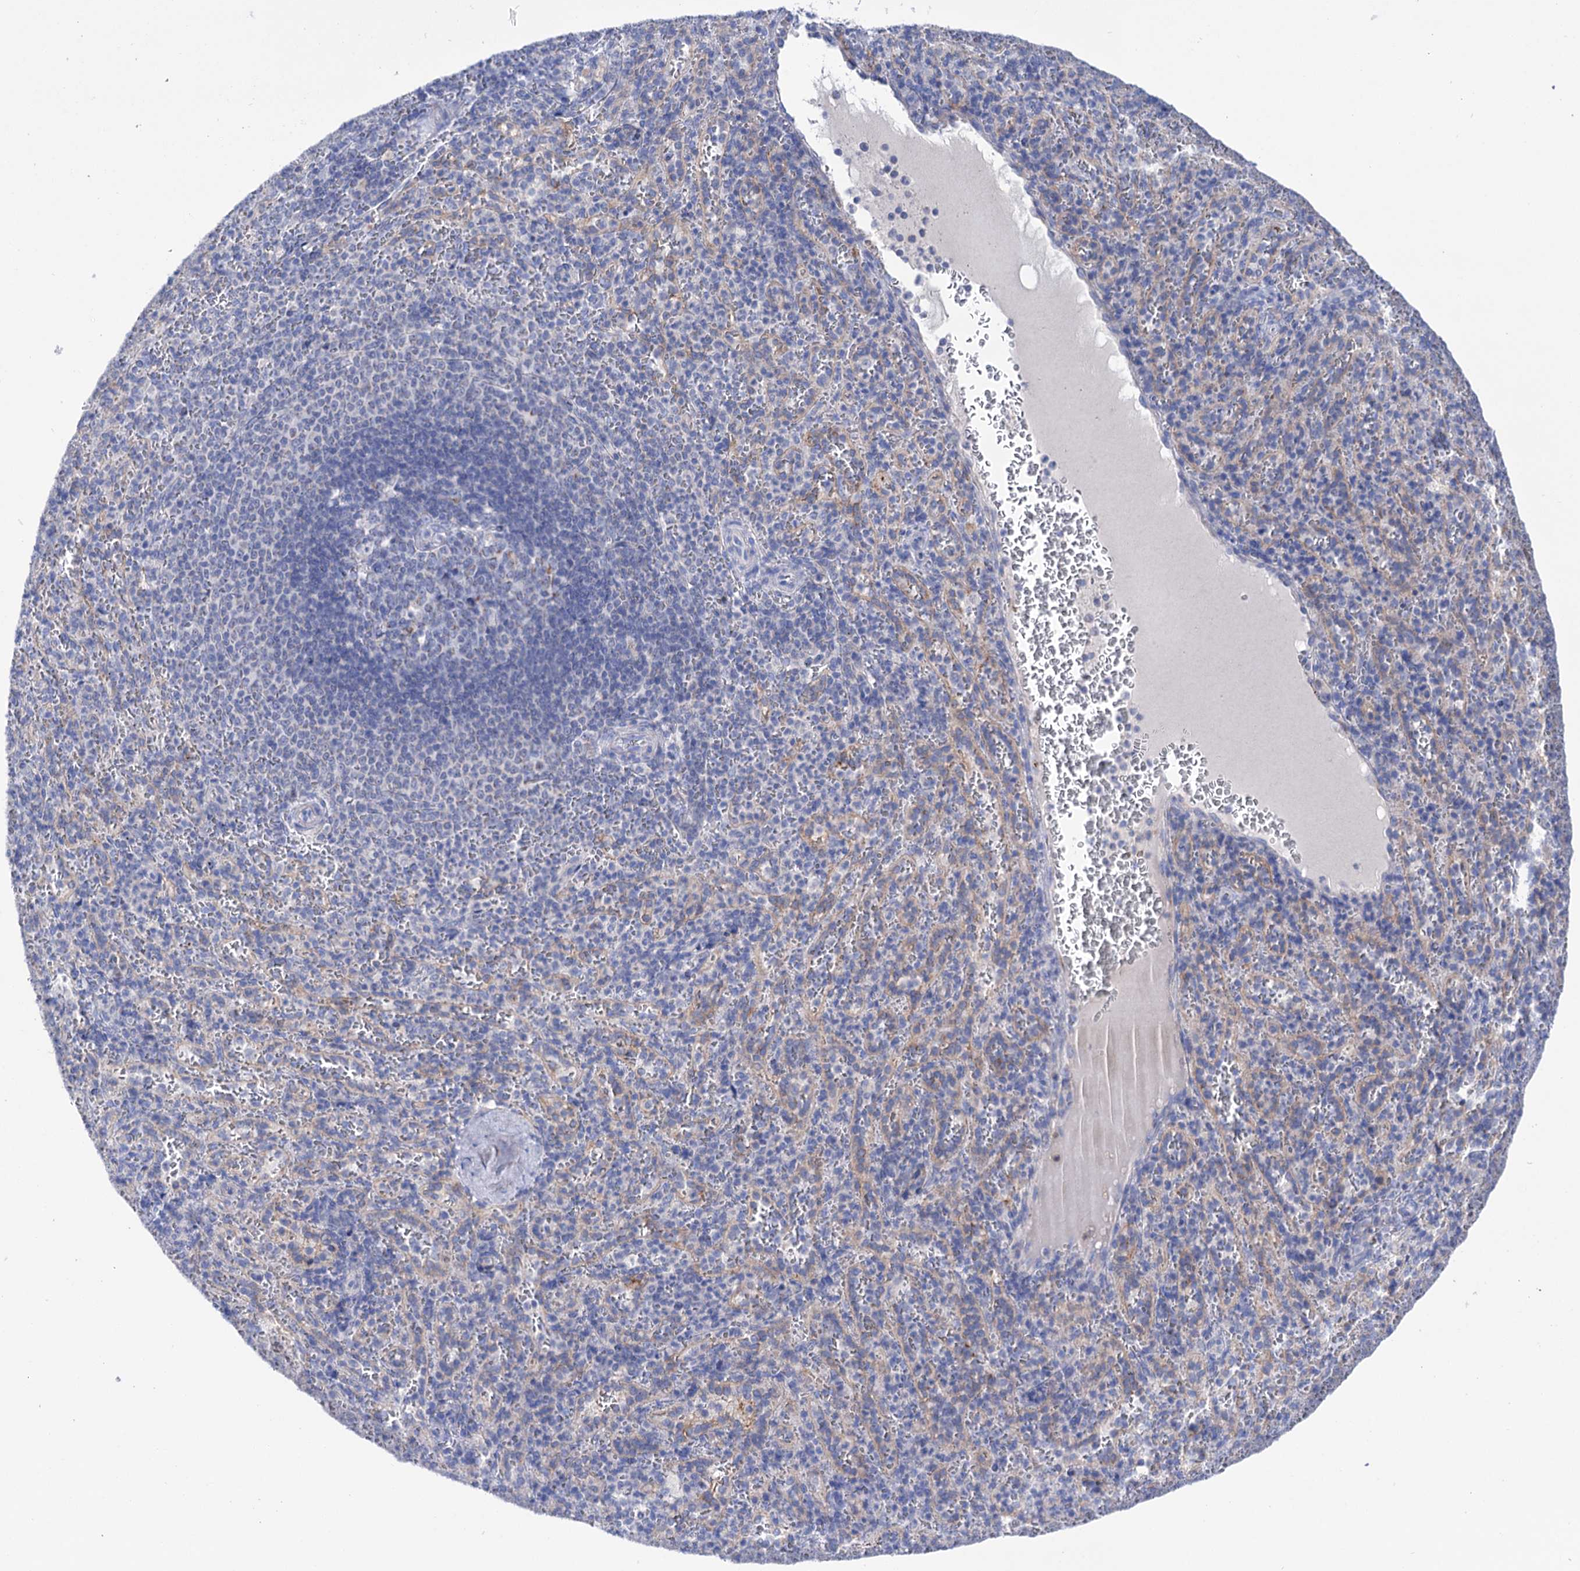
{"staining": {"intensity": "negative", "quantity": "none", "location": "none"}, "tissue": "spleen", "cell_type": "Cells in red pulp", "image_type": "normal", "snomed": [{"axis": "morphology", "description": "Normal tissue, NOS"}, {"axis": "topography", "description": "Spleen"}], "caption": "Cells in red pulp are negative for protein expression in unremarkable human spleen. (DAB immunohistochemistry, high magnification).", "gene": "YARS2", "patient": {"sex": "female", "age": 21}}